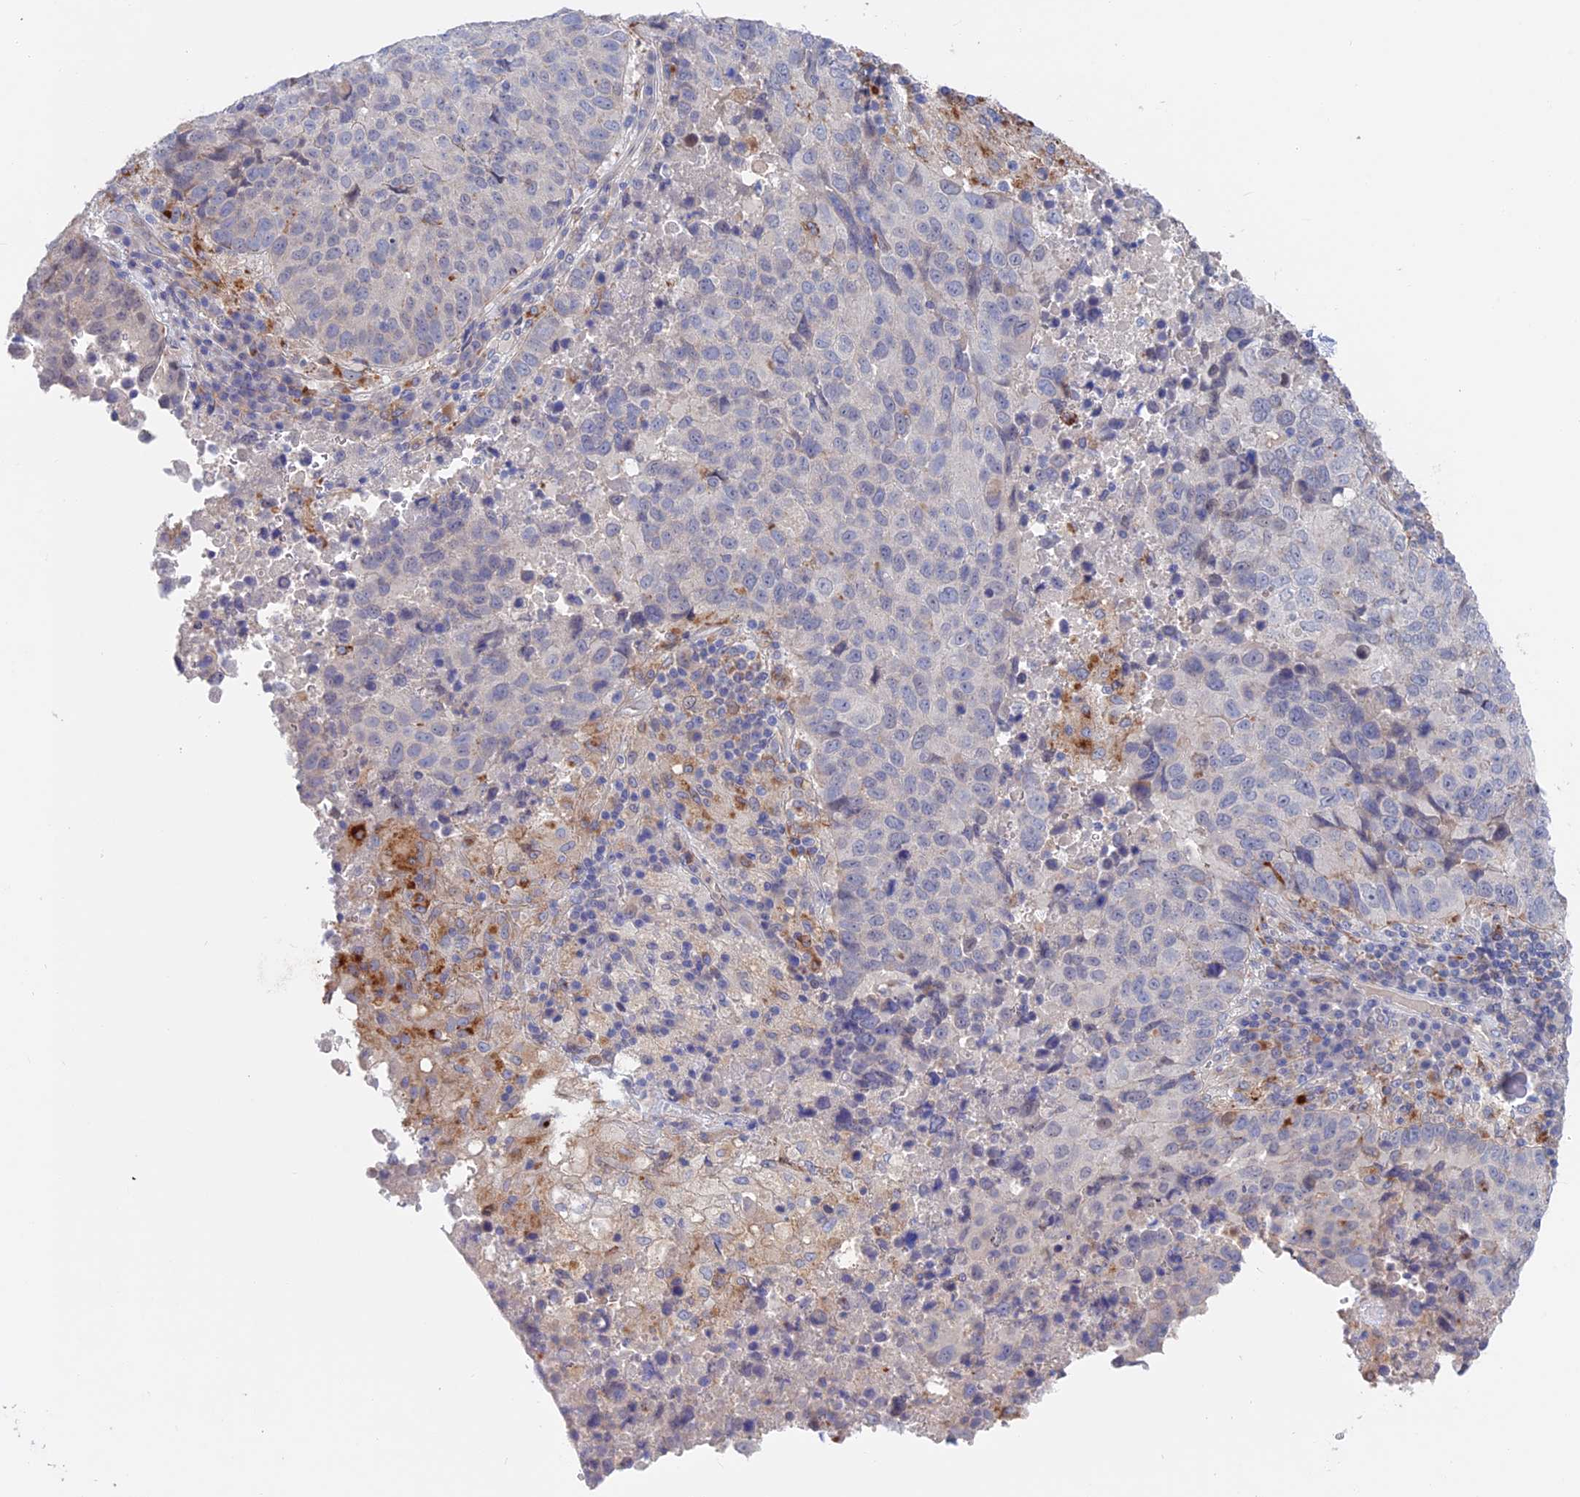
{"staining": {"intensity": "negative", "quantity": "none", "location": "none"}, "tissue": "lung cancer", "cell_type": "Tumor cells", "image_type": "cancer", "snomed": [{"axis": "morphology", "description": "Squamous cell carcinoma, NOS"}, {"axis": "topography", "description": "Lung"}], "caption": "Tumor cells are negative for protein expression in human lung cancer (squamous cell carcinoma). Nuclei are stained in blue.", "gene": "SLC2A6", "patient": {"sex": "male", "age": 73}}